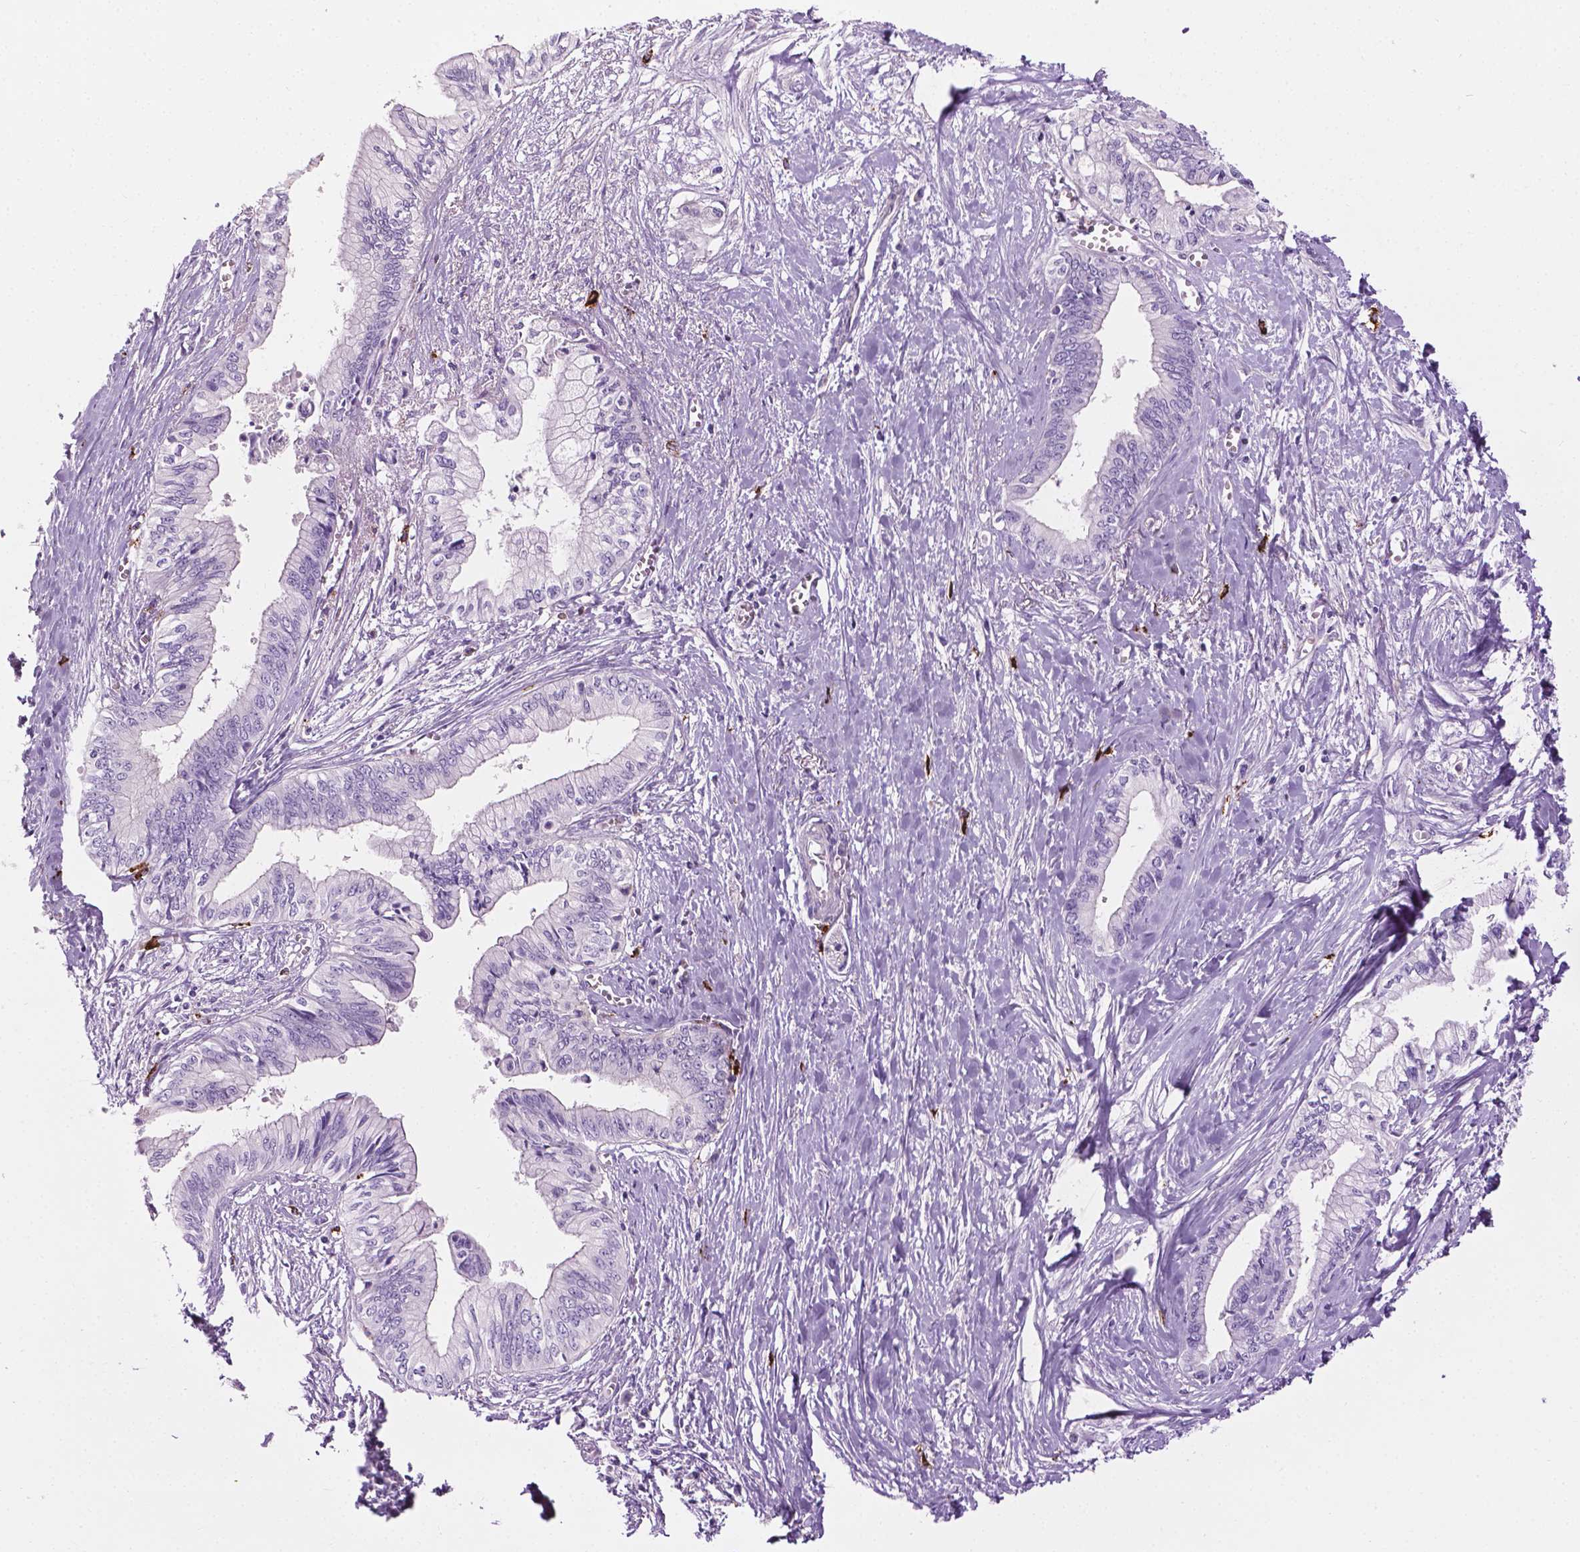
{"staining": {"intensity": "negative", "quantity": "none", "location": "none"}, "tissue": "pancreatic cancer", "cell_type": "Tumor cells", "image_type": "cancer", "snomed": [{"axis": "morphology", "description": "Adenocarcinoma, NOS"}, {"axis": "topography", "description": "Pancreas"}], "caption": "A high-resolution histopathology image shows immunohistochemistry staining of pancreatic cancer, which shows no significant positivity in tumor cells.", "gene": "SPECC1L", "patient": {"sex": "female", "age": 61}}